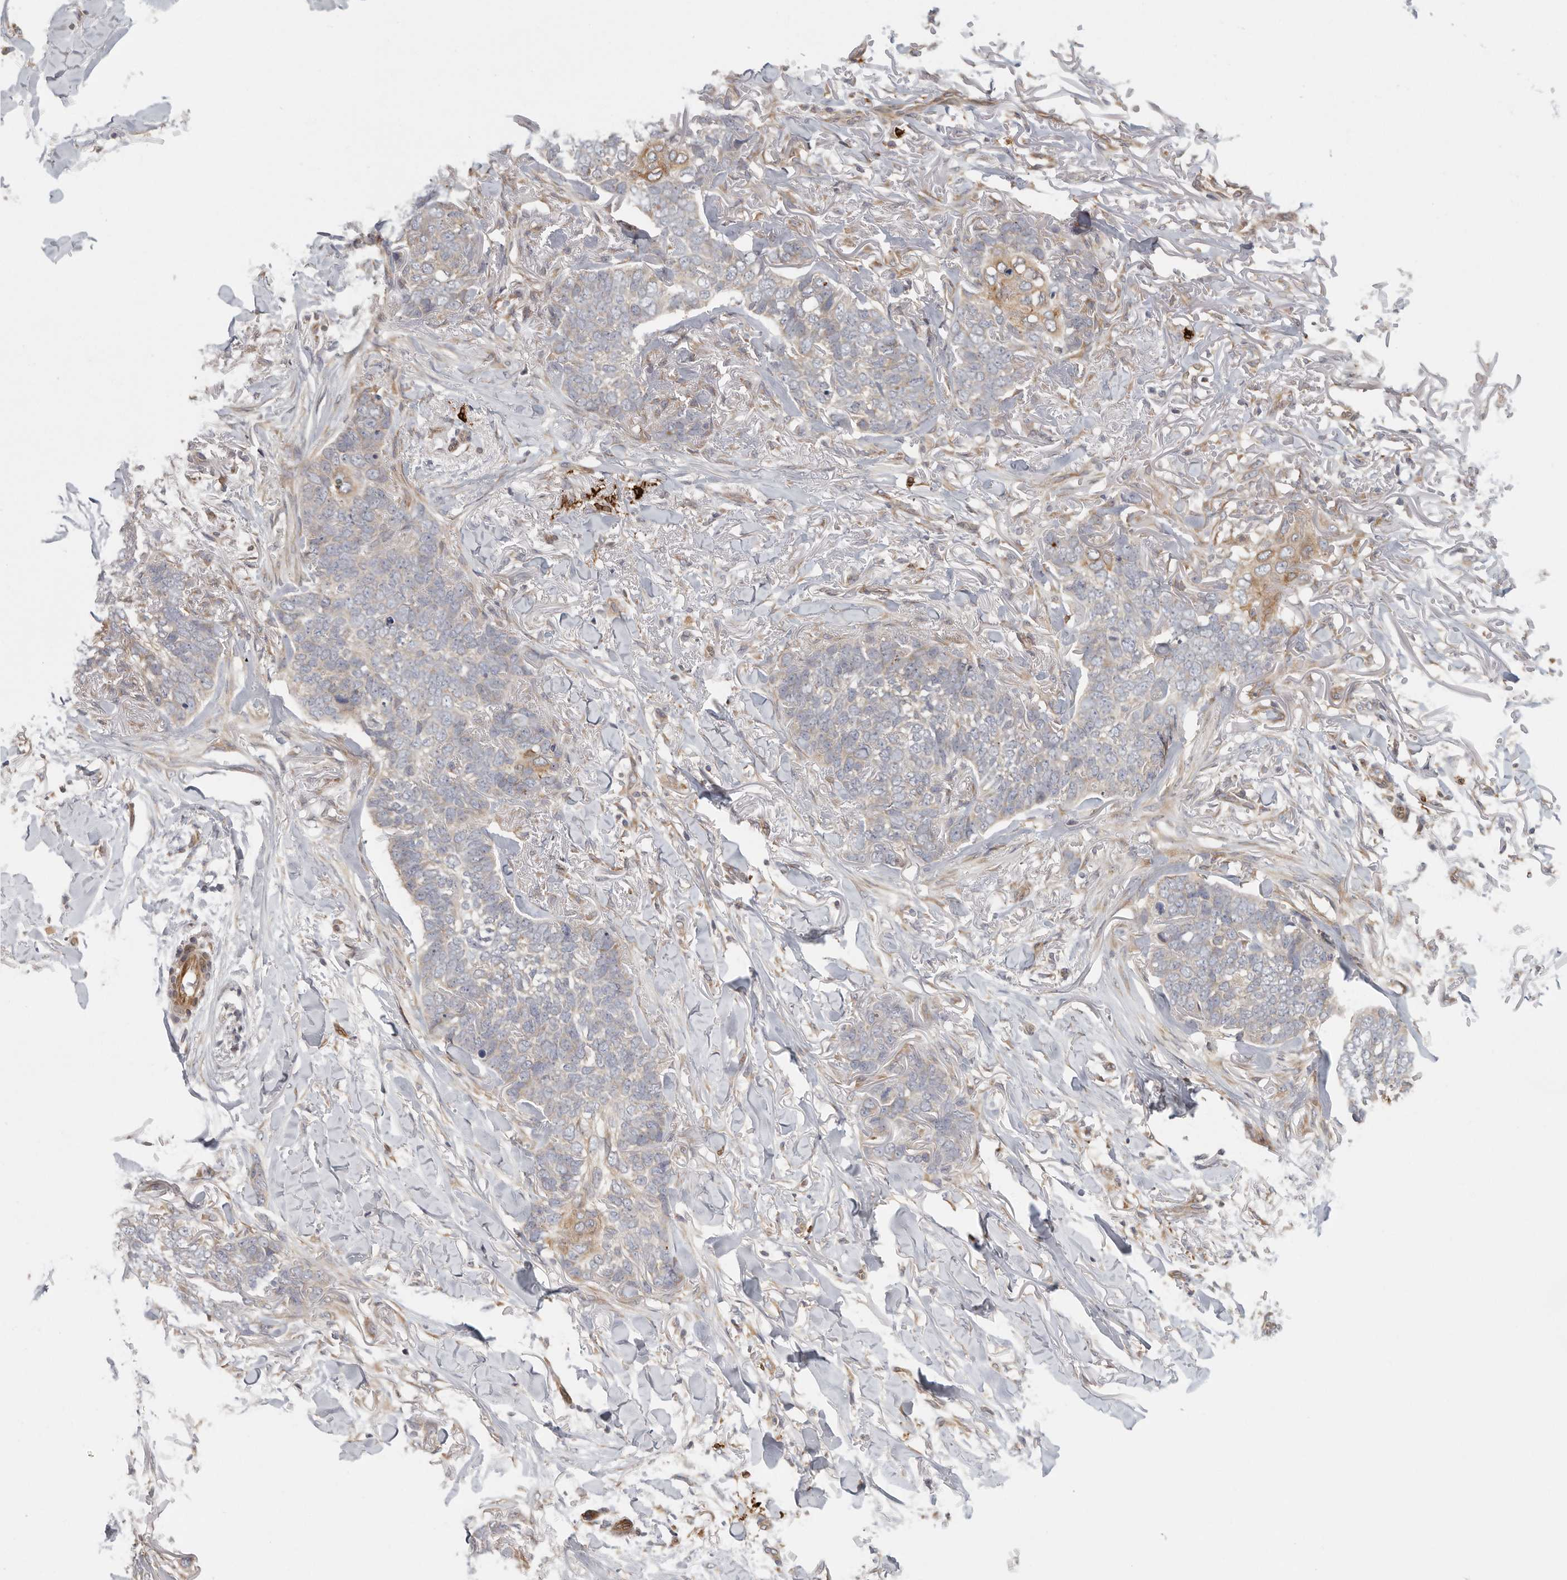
{"staining": {"intensity": "moderate", "quantity": "<25%", "location": "cytoplasmic/membranous"}, "tissue": "skin cancer", "cell_type": "Tumor cells", "image_type": "cancer", "snomed": [{"axis": "morphology", "description": "Normal tissue, NOS"}, {"axis": "morphology", "description": "Basal cell carcinoma"}, {"axis": "topography", "description": "Skin"}], "caption": "Immunohistochemical staining of skin cancer reveals low levels of moderate cytoplasmic/membranous expression in approximately <25% of tumor cells.", "gene": "BCAP29", "patient": {"sex": "male", "age": 77}}